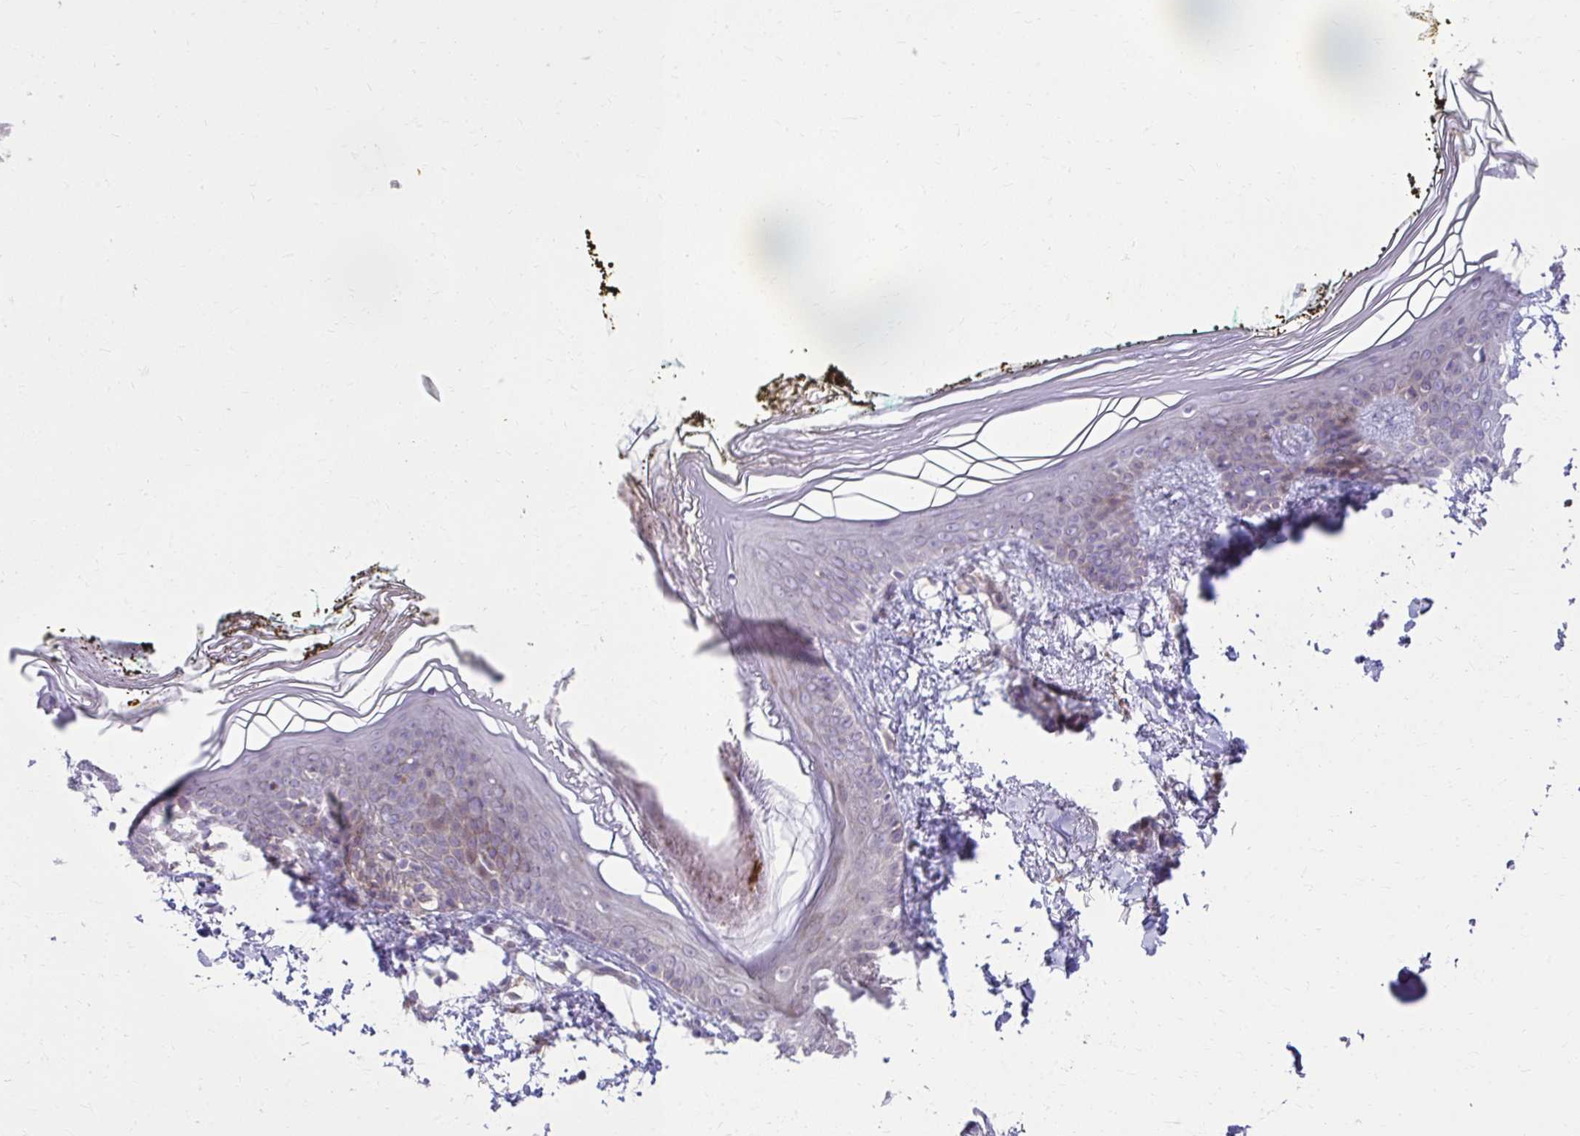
{"staining": {"intensity": "negative", "quantity": "none", "location": "none"}, "tissue": "skin", "cell_type": "Fibroblasts", "image_type": "normal", "snomed": [{"axis": "morphology", "description": "Normal tissue, NOS"}, {"axis": "topography", "description": "Skin"}], "caption": "Histopathology image shows no protein expression in fibroblasts of normal skin. Nuclei are stained in blue.", "gene": "C16orf54", "patient": {"sex": "female", "age": 34}}